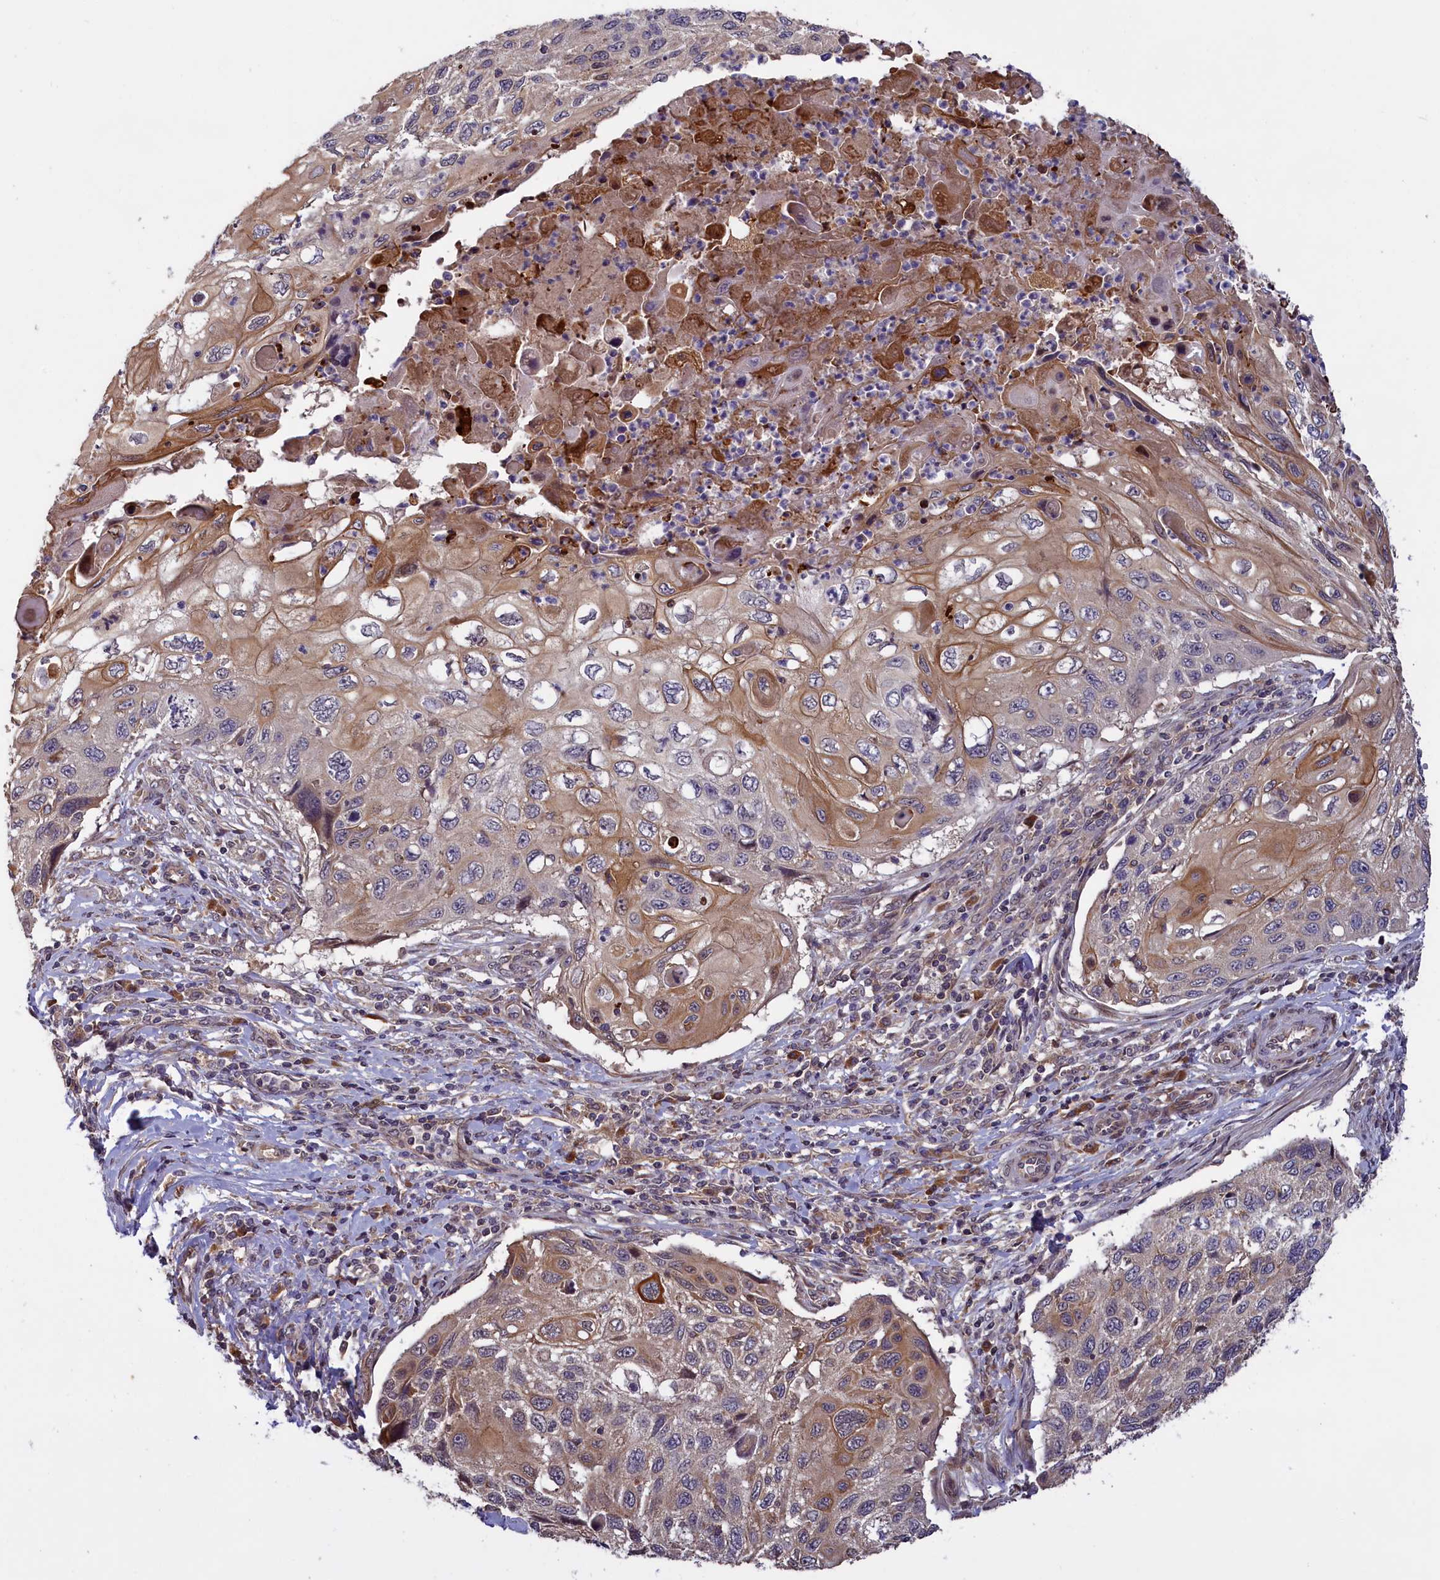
{"staining": {"intensity": "moderate", "quantity": "<25%", "location": "cytoplasmic/membranous"}, "tissue": "cervical cancer", "cell_type": "Tumor cells", "image_type": "cancer", "snomed": [{"axis": "morphology", "description": "Squamous cell carcinoma, NOS"}, {"axis": "topography", "description": "Cervix"}], "caption": "IHC (DAB (3,3'-diaminobenzidine)) staining of human squamous cell carcinoma (cervical) reveals moderate cytoplasmic/membranous protein expression in approximately <25% of tumor cells.", "gene": "DENND1B", "patient": {"sex": "female", "age": 70}}